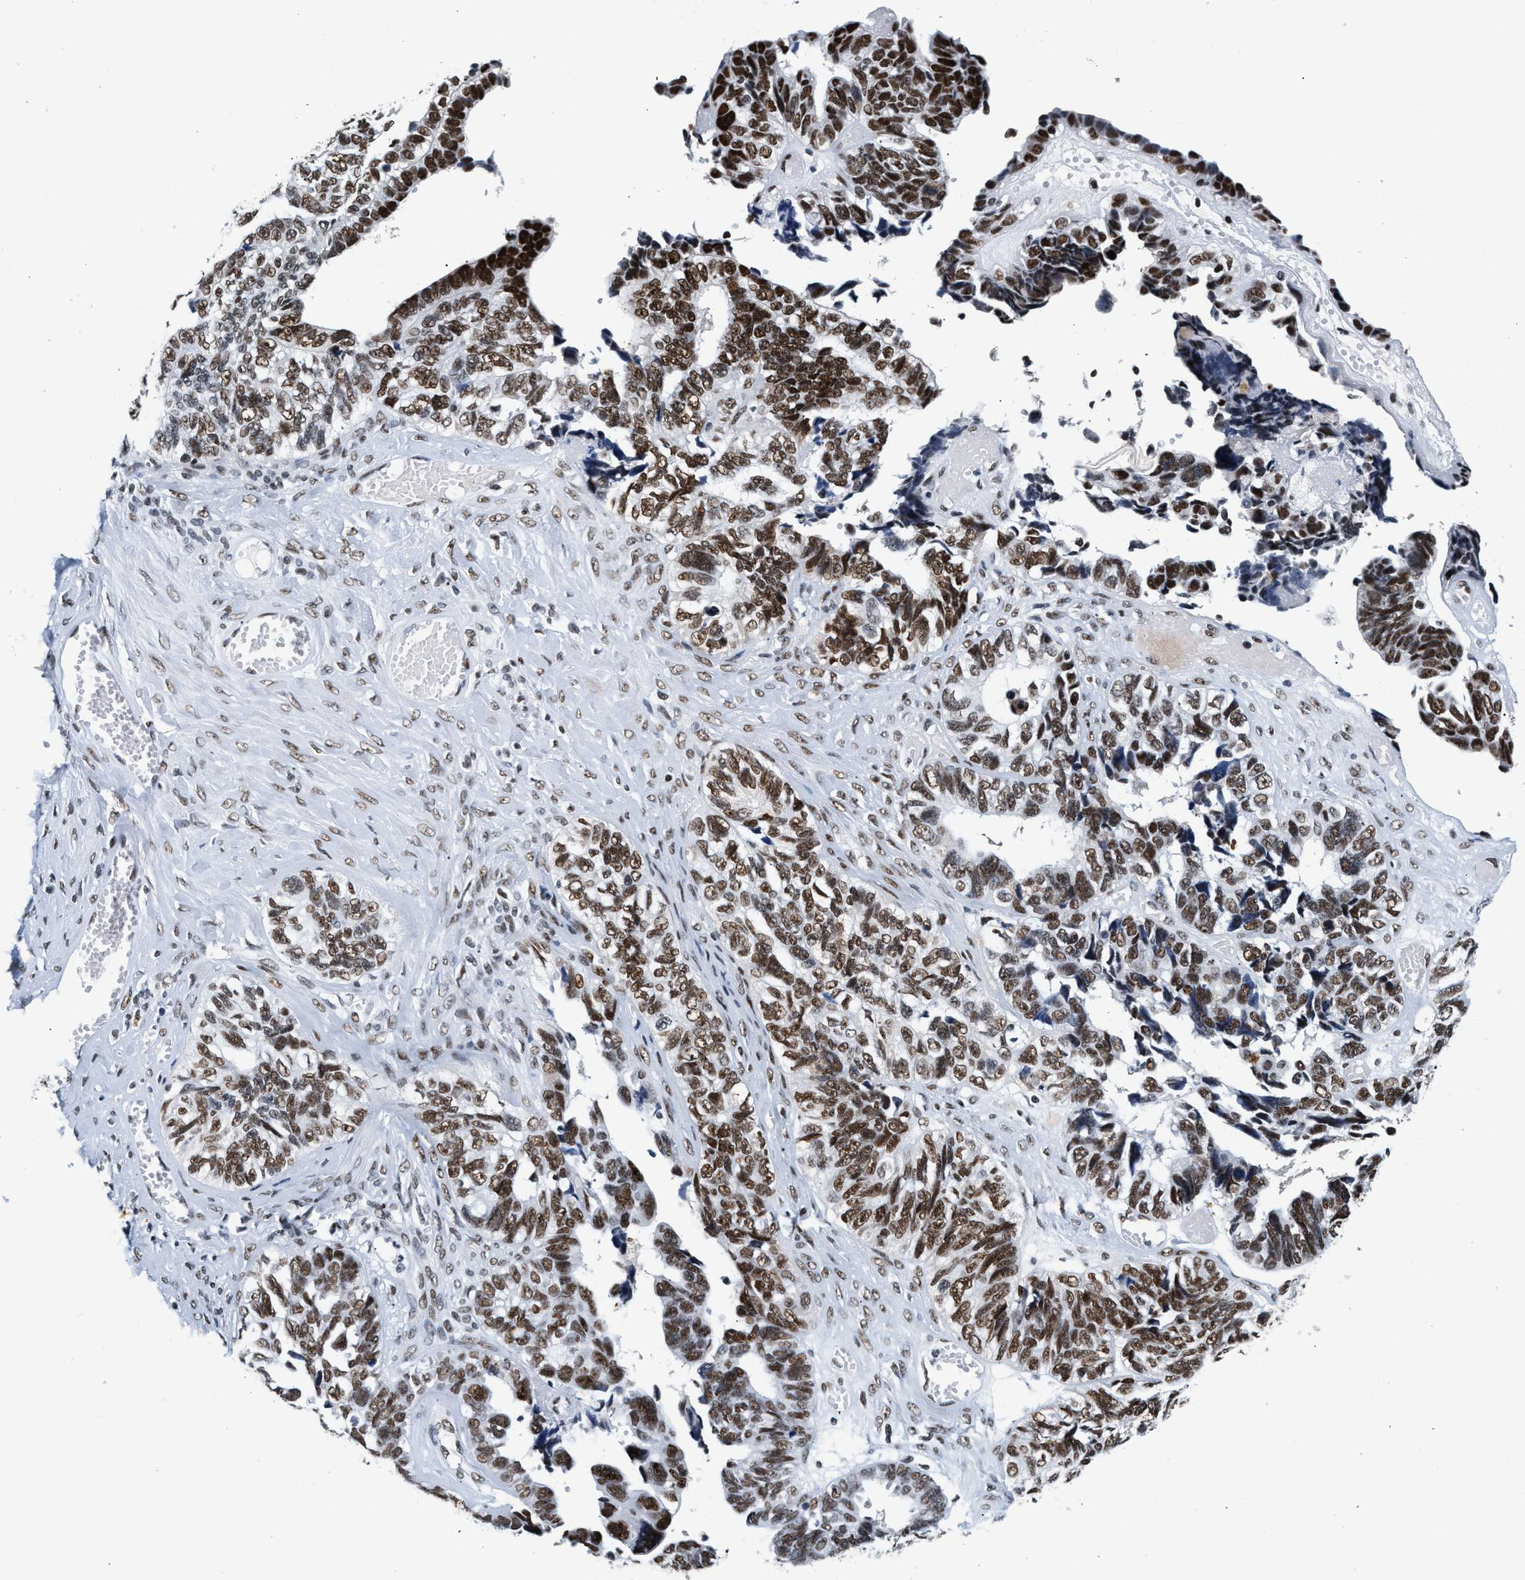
{"staining": {"intensity": "strong", "quantity": ">75%", "location": "nuclear"}, "tissue": "ovarian cancer", "cell_type": "Tumor cells", "image_type": "cancer", "snomed": [{"axis": "morphology", "description": "Cystadenocarcinoma, serous, NOS"}, {"axis": "topography", "description": "Ovary"}], "caption": "Tumor cells reveal strong nuclear positivity in approximately >75% of cells in serous cystadenocarcinoma (ovarian).", "gene": "RAD50", "patient": {"sex": "female", "age": 79}}